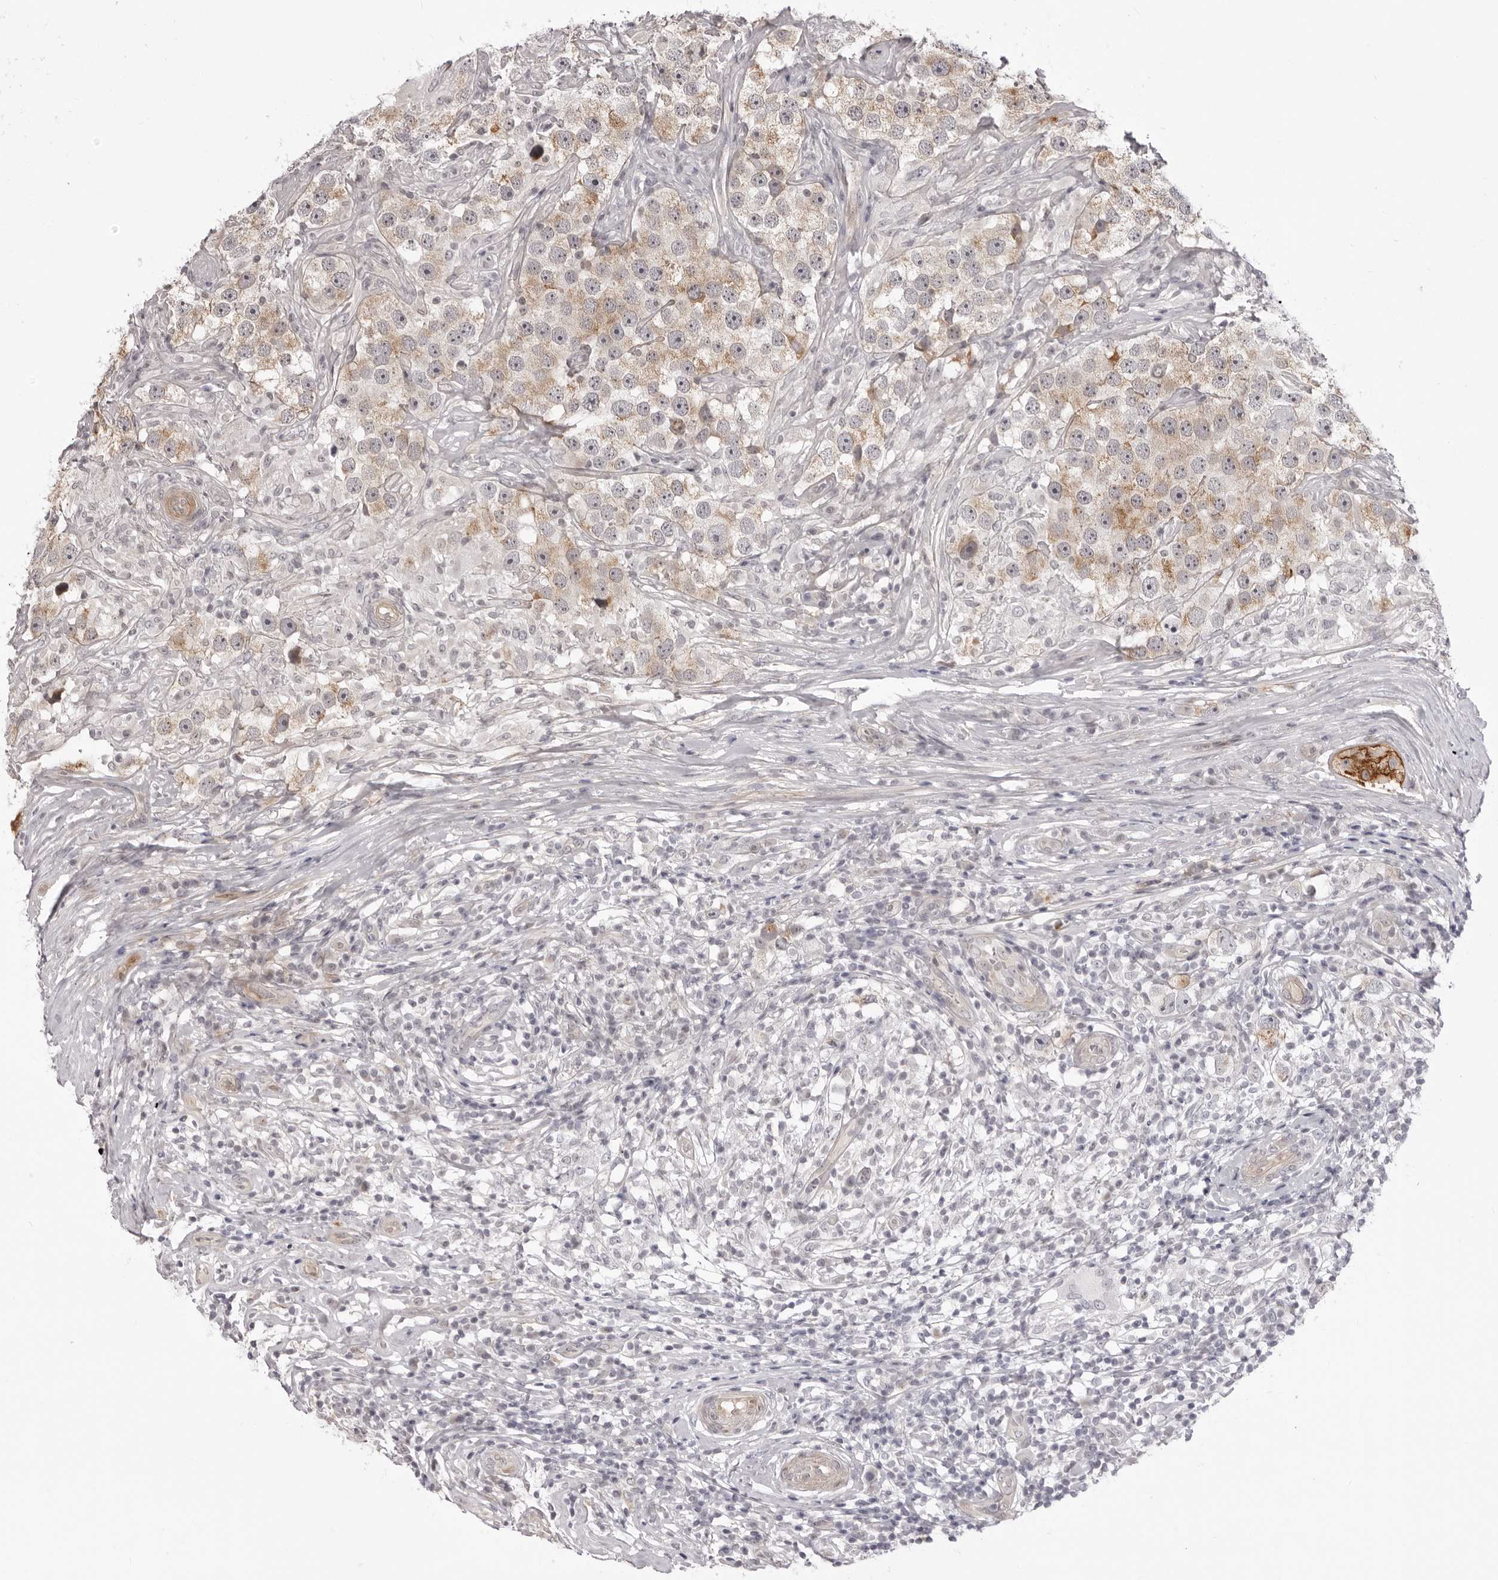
{"staining": {"intensity": "weak", "quantity": "25%-75%", "location": "cytoplasmic/membranous"}, "tissue": "testis cancer", "cell_type": "Tumor cells", "image_type": "cancer", "snomed": [{"axis": "morphology", "description": "Seminoma, NOS"}, {"axis": "topography", "description": "Testis"}], "caption": "Immunohistochemical staining of human testis cancer shows weak cytoplasmic/membranous protein expression in about 25%-75% of tumor cells. (DAB IHC, brown staining for protein, blue staining for nuclei).", "gene": "SUGCT", "patient": {"sex": "male", "age": 49}}